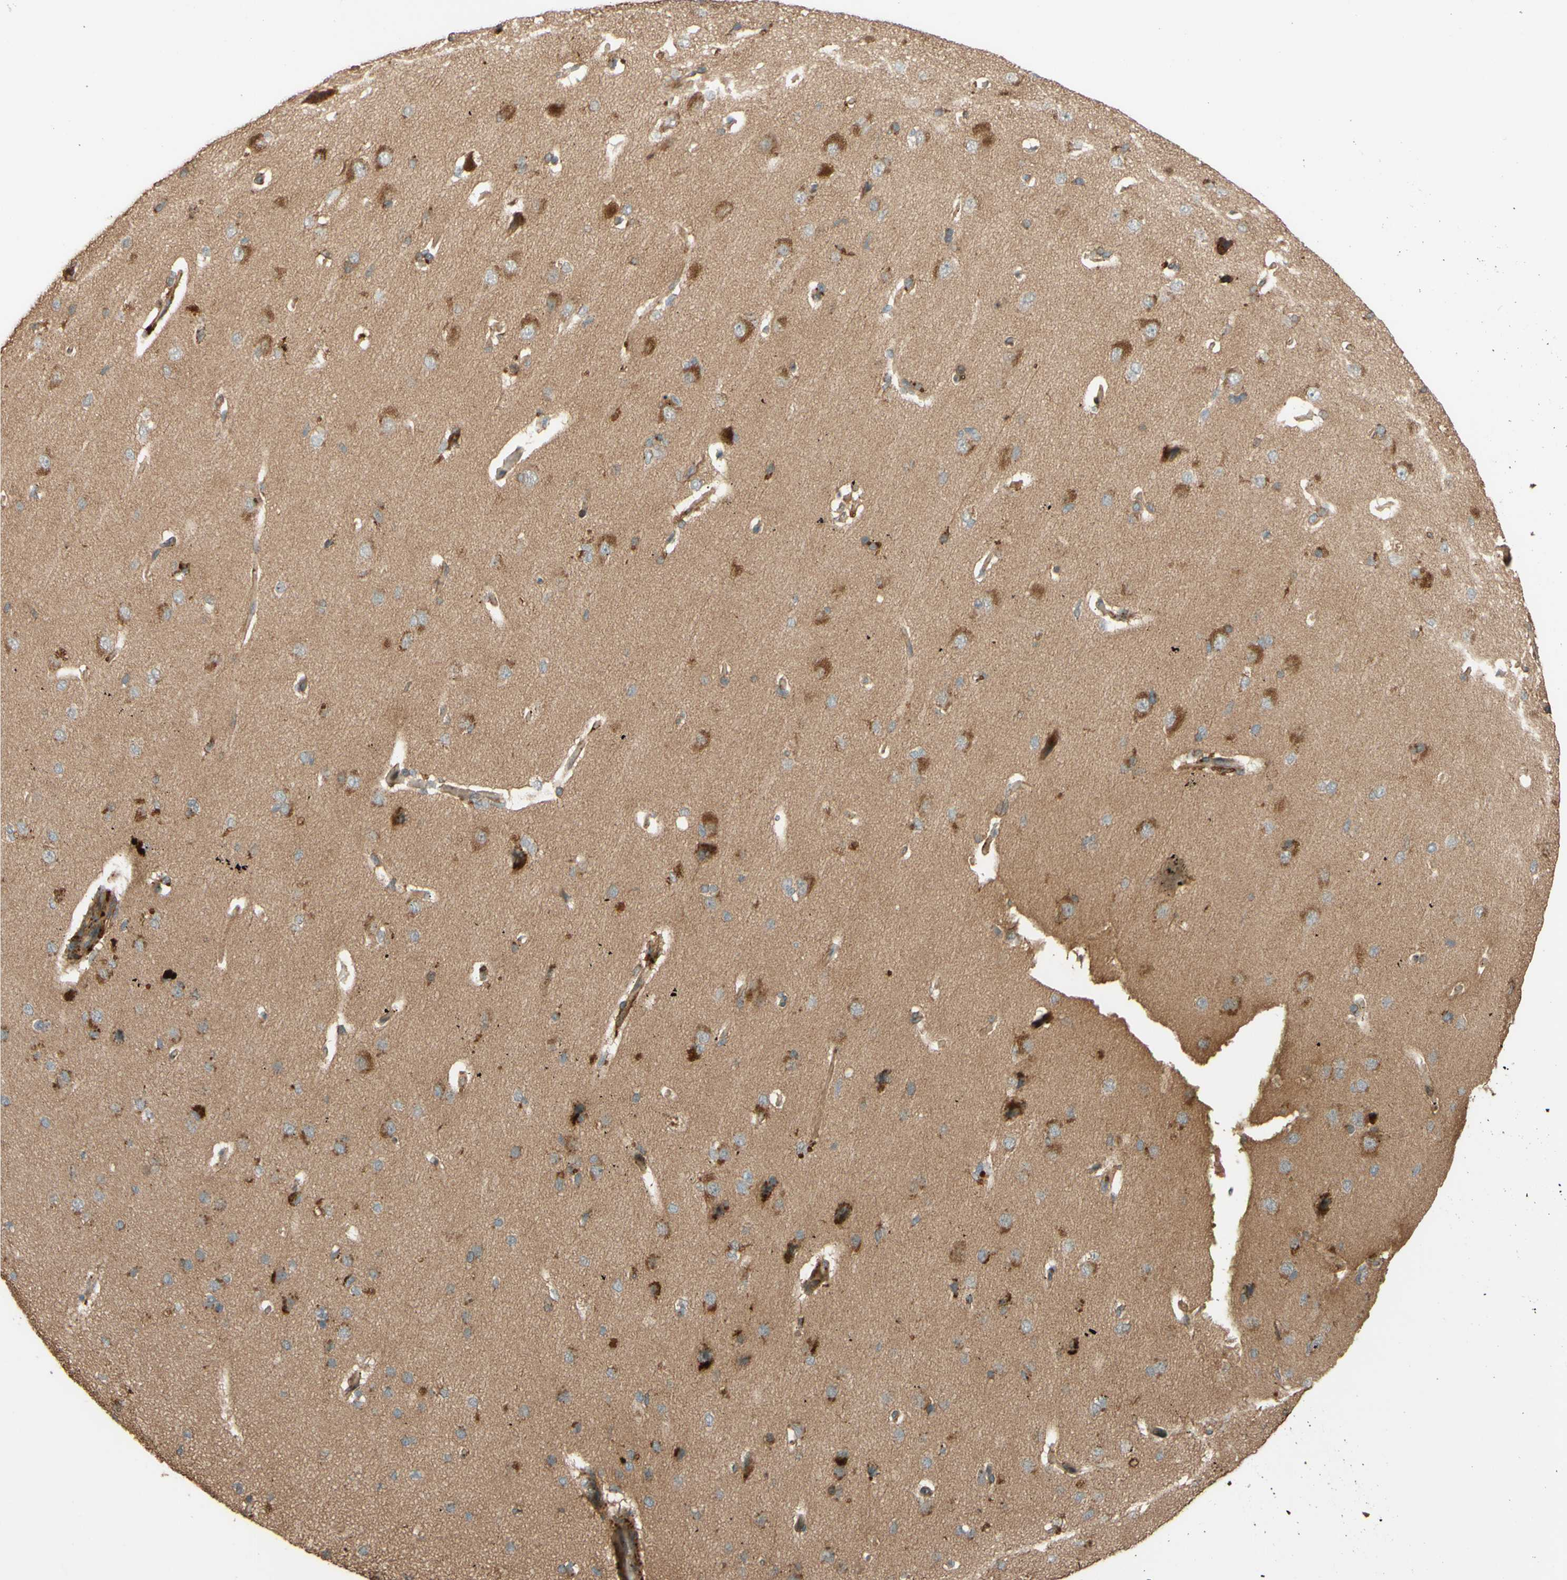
{"staining": {"intensity": "moderate", "quantity": ">75%", "location": "cytoplasmic/membranous"}, "tissue": "cerebral cortex", "cell_type": "Endothelial cells", "image_type": "normal", "snomed": [{"axis": "morphology", "description": "Normal tissue, NOS"}, {"axis": "topography", "description": "Cerebral cortex"}], "caption": "Endothelial cells show medium levels of moderate cytoplasmic/membranous expression in approximately >75% of cells in benign human cerebral cortex.", "gene": "RNF19A", "patient": {"sex": "male", "age": 62}}